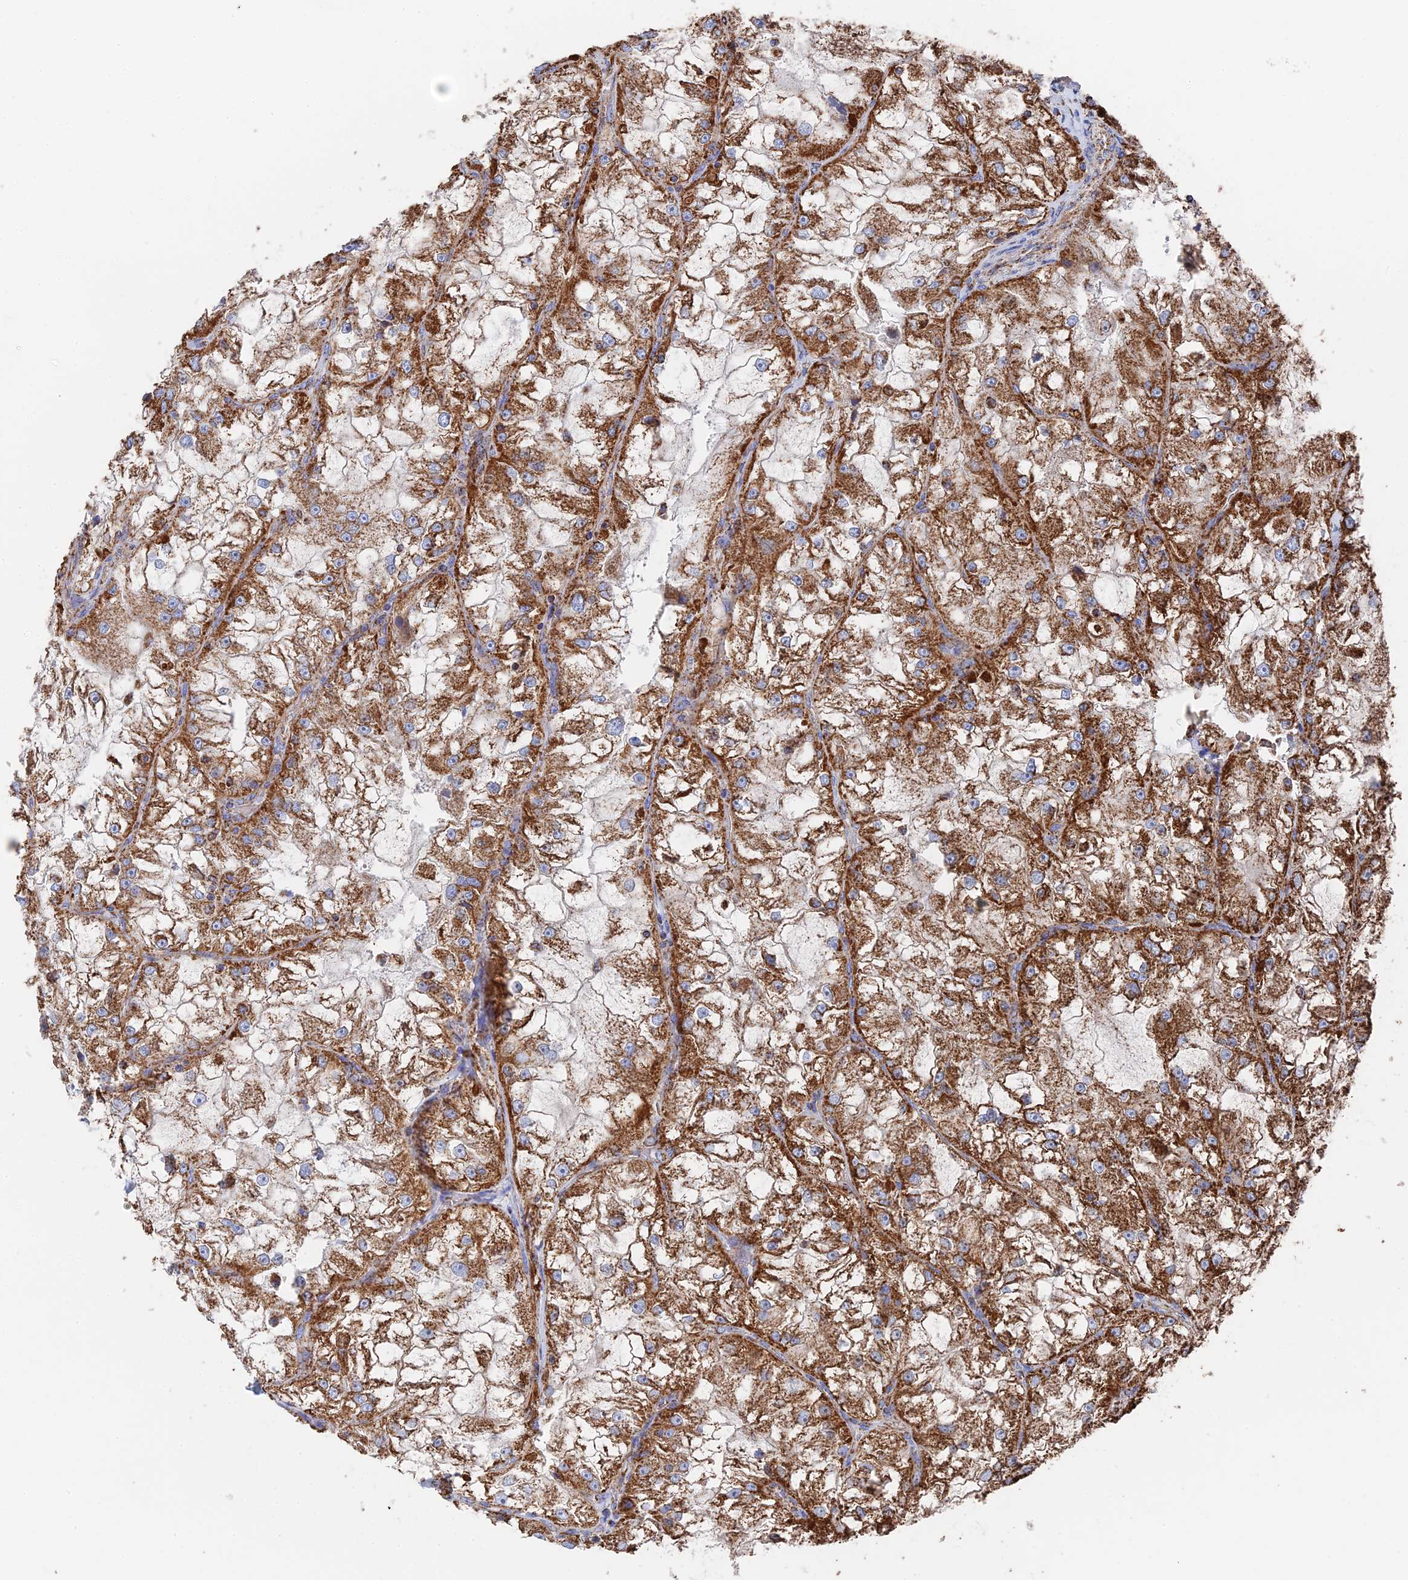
{"staining": {"intensity": "strong", "quantity": ">75%", "location": "cytoplasmic/membranous"}, "tissue": "renal cancer", "cell_type": "Tumor cells", "image_type": "cancer", "snomed": [{"axis": "morphology", "description": "Adenocarcinoma, NOS"}, {"axis": "topography", "description": "Kidney"}], "caption": "Renal cancer (adenocarcinoma) stained for a protein demonstrates strong cytoplasmic/membranous positivity in tumor cells.", "gene": "HAUS8", "patient": {"sex": "female", "age": 72}}